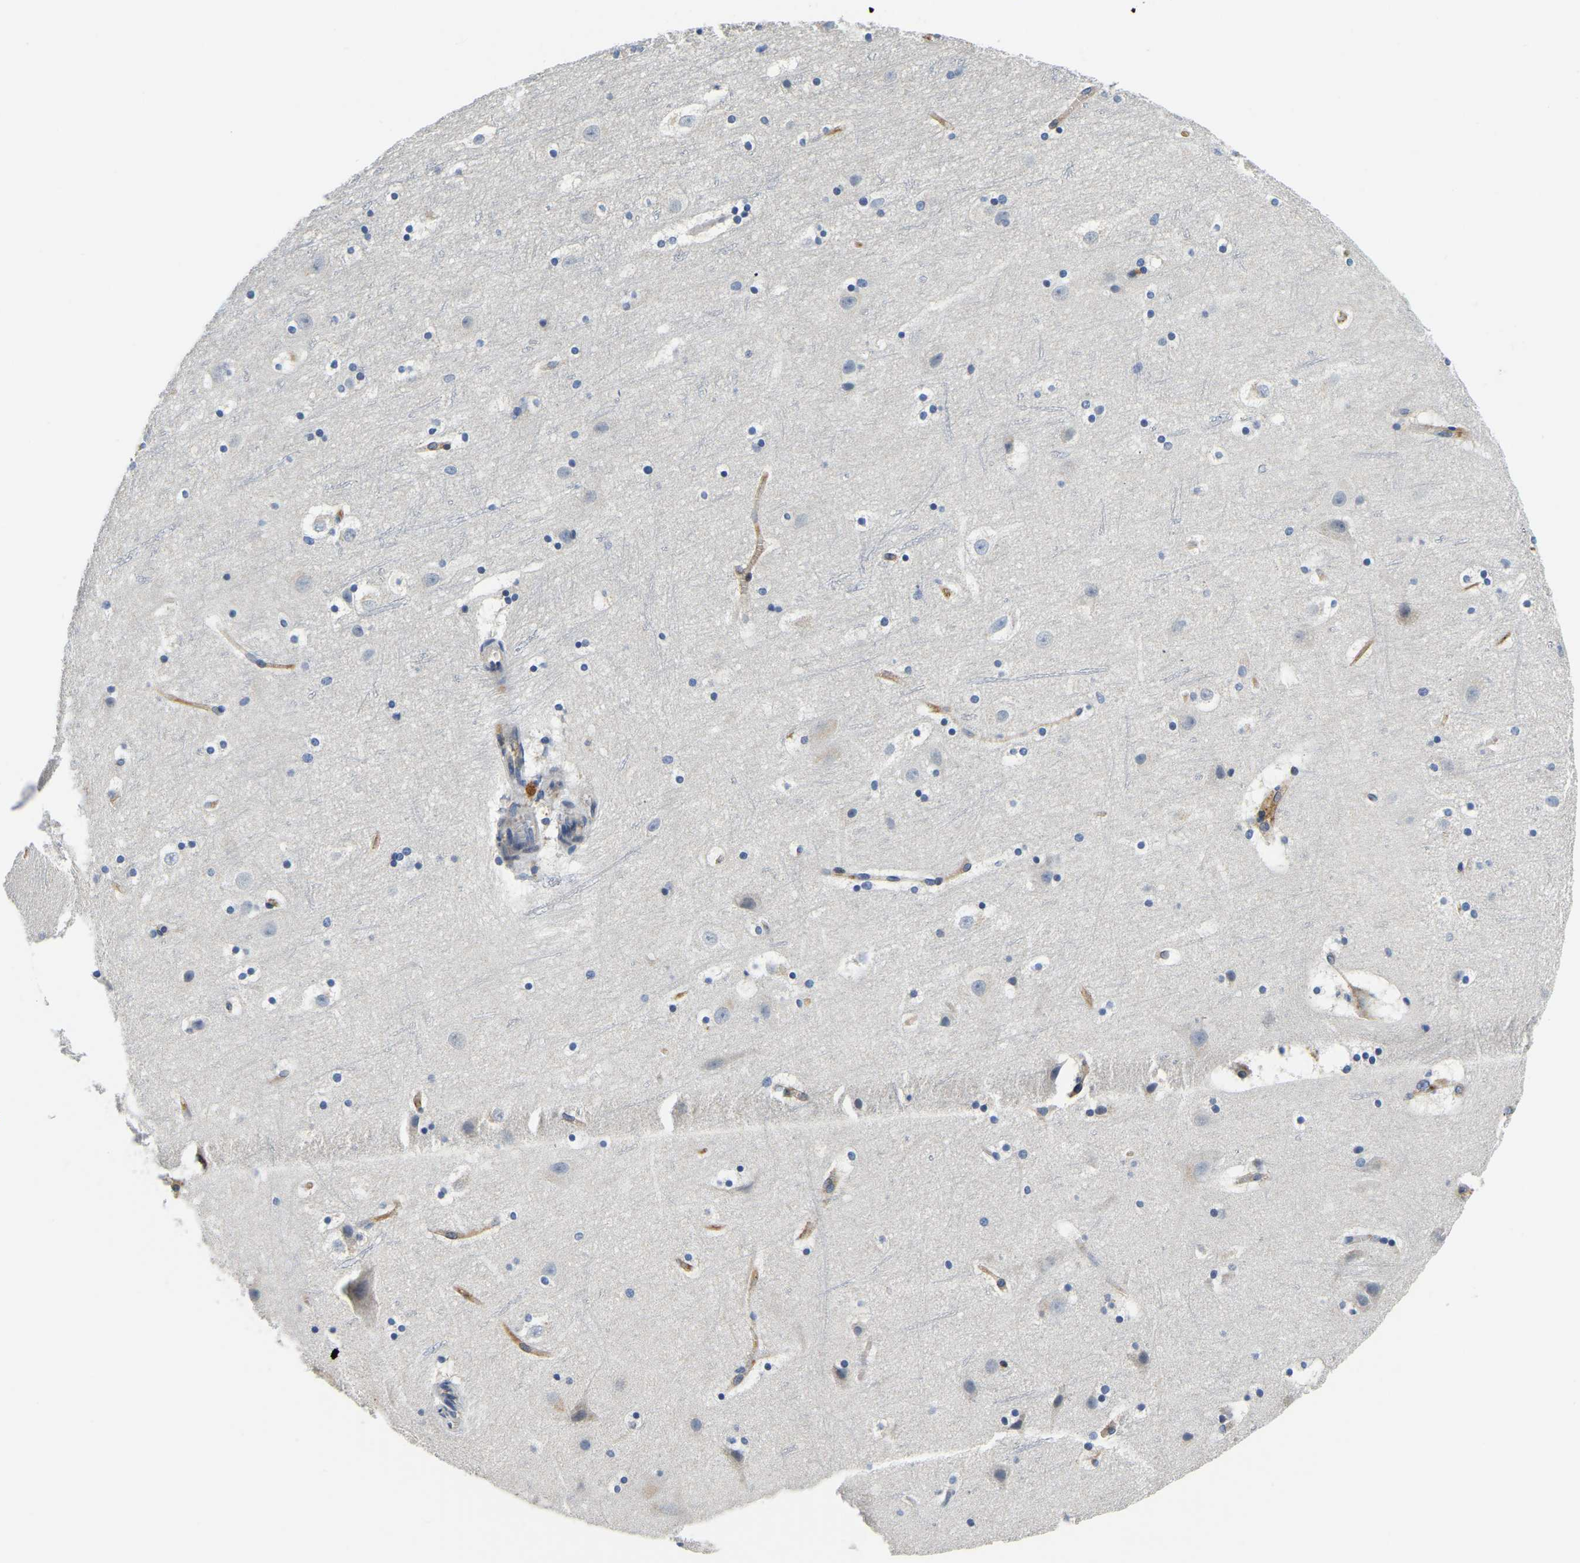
{"staining": {"intensity": "weak", "quantity": ">75%", "location": "cytoplasmic/membranous"}, "tissue": "cerebral cortex", "cell_type": "Endothelial cells", "image_type": "normal", "snomed": [{"axis": "morphology", "description": "Normal tissue, NOS"}, {"axis": "topography", "description": "Cerebral cortex"}], "caption": "A brown stain highlights weak cytoplasmic/membranous expression of a protein in endothelial cells of benign human cerebral cortex.", "gene": "ITGA2", "patient": {"sex": "male", "age": 45}}